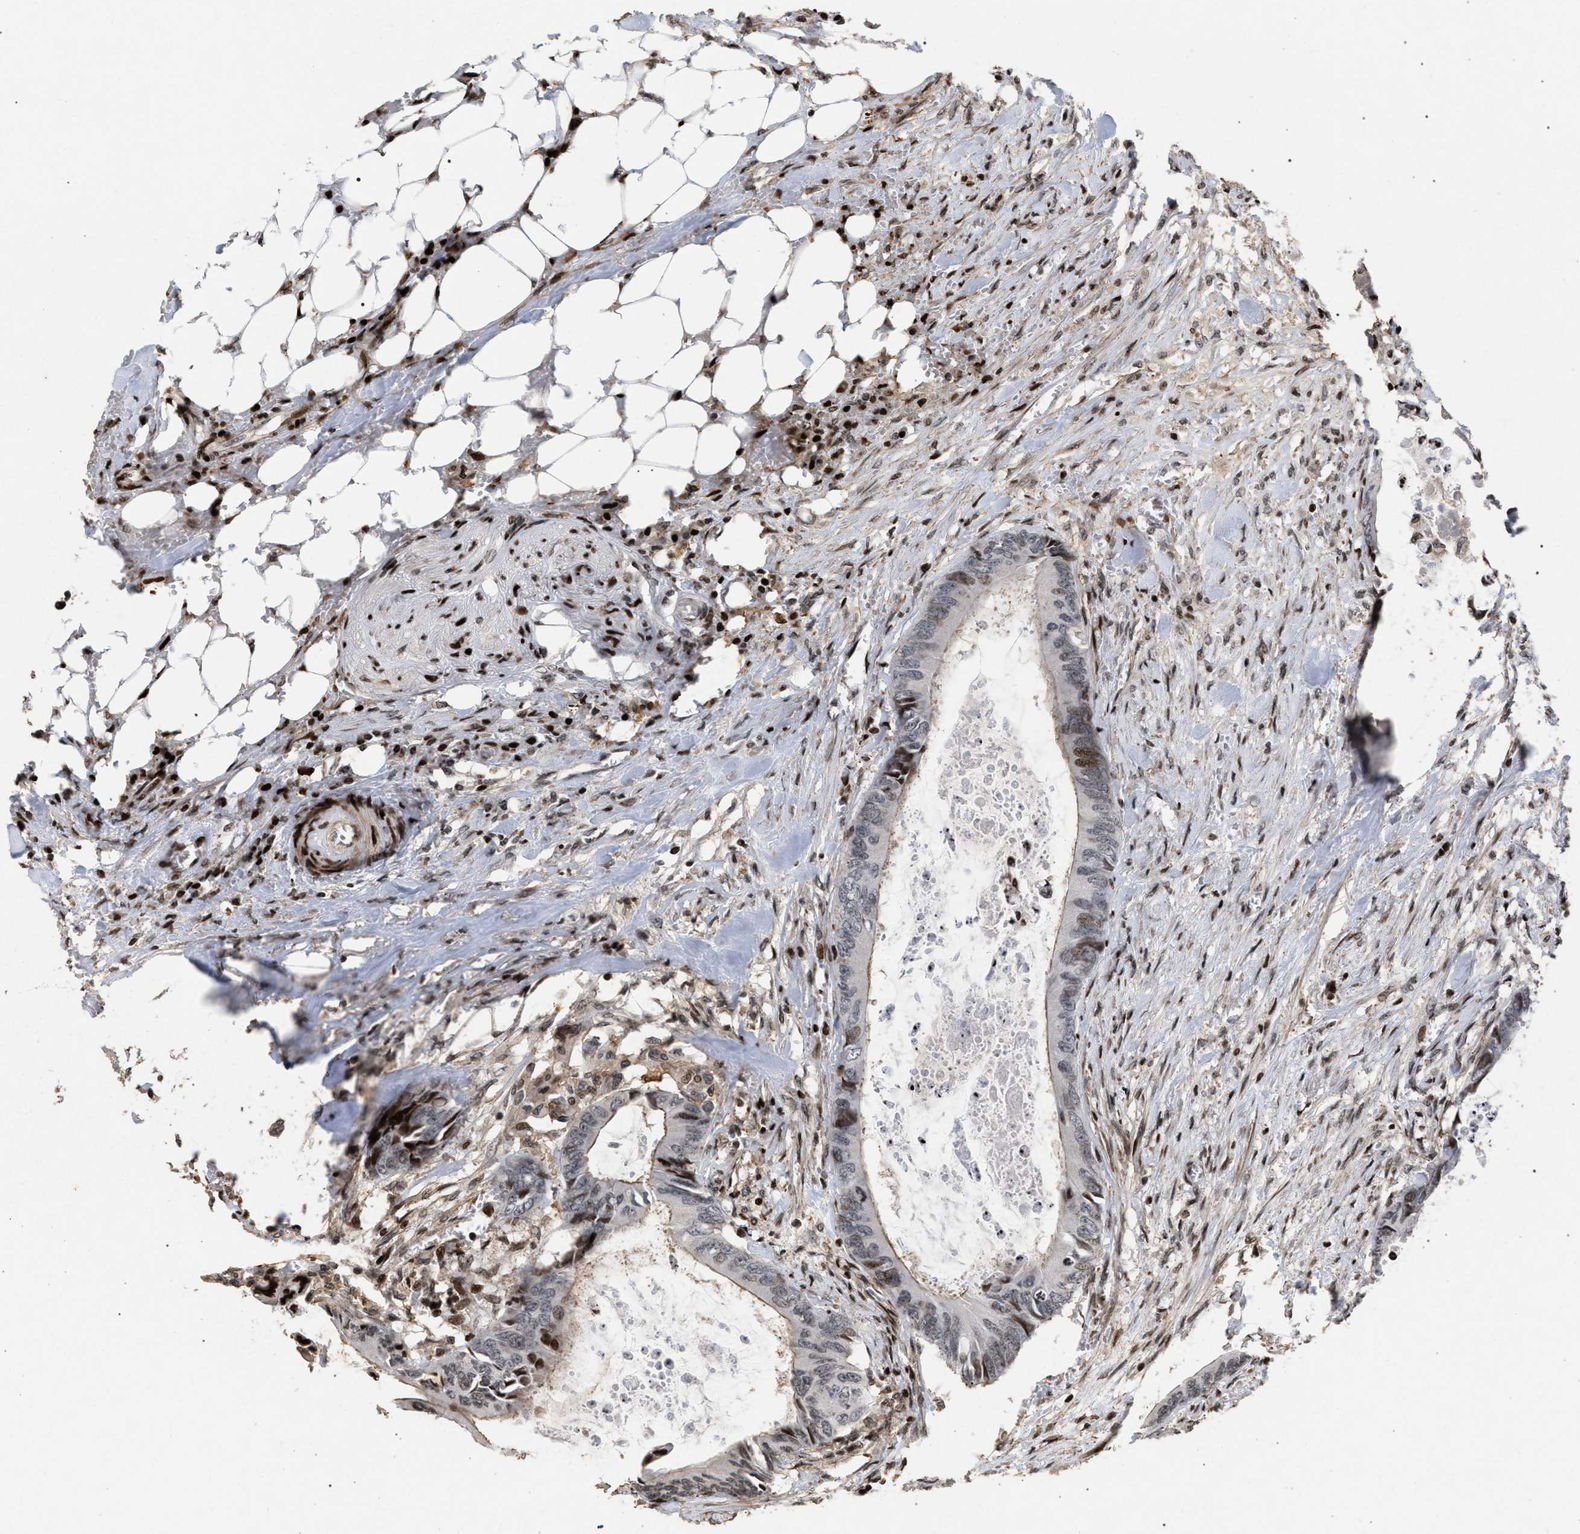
{"staining": {"intensity": "moderate", "quantity": "<25%", "location": "cytoplasmic/membranous,nuclear"}, "tissue": "colorectal cancer", "cell_type": "Tumor cells", "image_type": "cancer", "snomed": [{"axis": "morphology", "description": "Normal tissue, NOS"}, {"axis": "morphology", "description": "Adenocarcinoma, NOS"}, {"axis": "topography", "description": "Rectum"}, {"axis": "topography", "description": "Peripheral nerve tissue"}], "caption": "An image of colorectal cancer stained for a protein reveals moderate cytoplasmic/membranous and nuclear brown staining in tumor cells.", "gene": "FOXD3", "patient": {"sex": "female", "age": 77}}